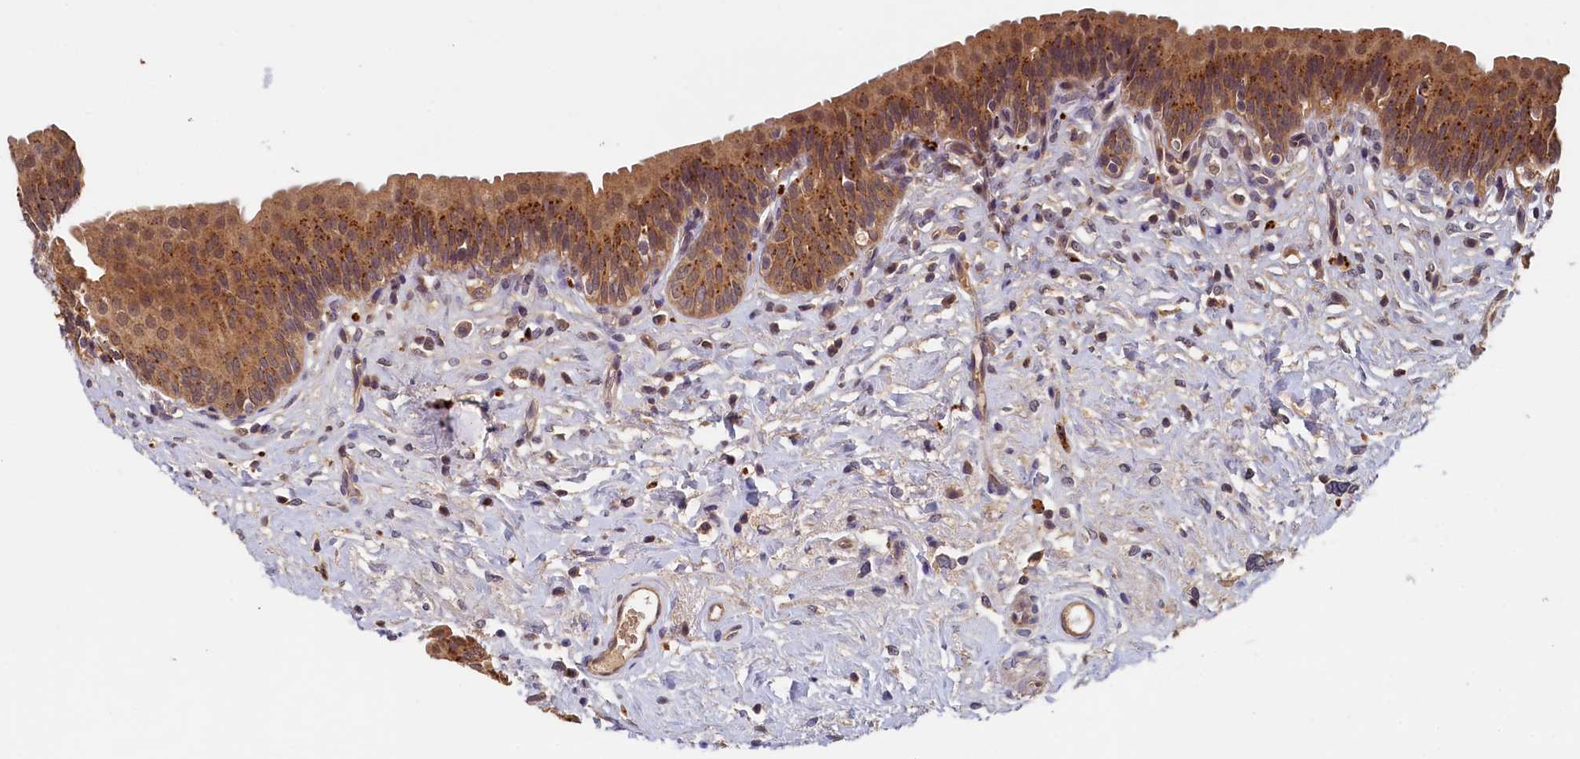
{"staining": {"intensity": "moderate", "quantity": ">75%", "location": "cytoplasmic/membranous"}, "tissue": "urinary bladder", "cell_type": "Urothelial cells", "image_type": "normal", "snomed": [{"axis": "morphology", "description": "Normal tissue, NOS"}, {"axis": "topography", "description": "Urinary bladder"}], "caption": "A medium amount of moderate cytoplasmic/membranous expression is present in approximately >75% of urothelial cells in benign urinary bladder.", "gene": "NUBP2", "patient": {"sex": "male", "age": 83}}